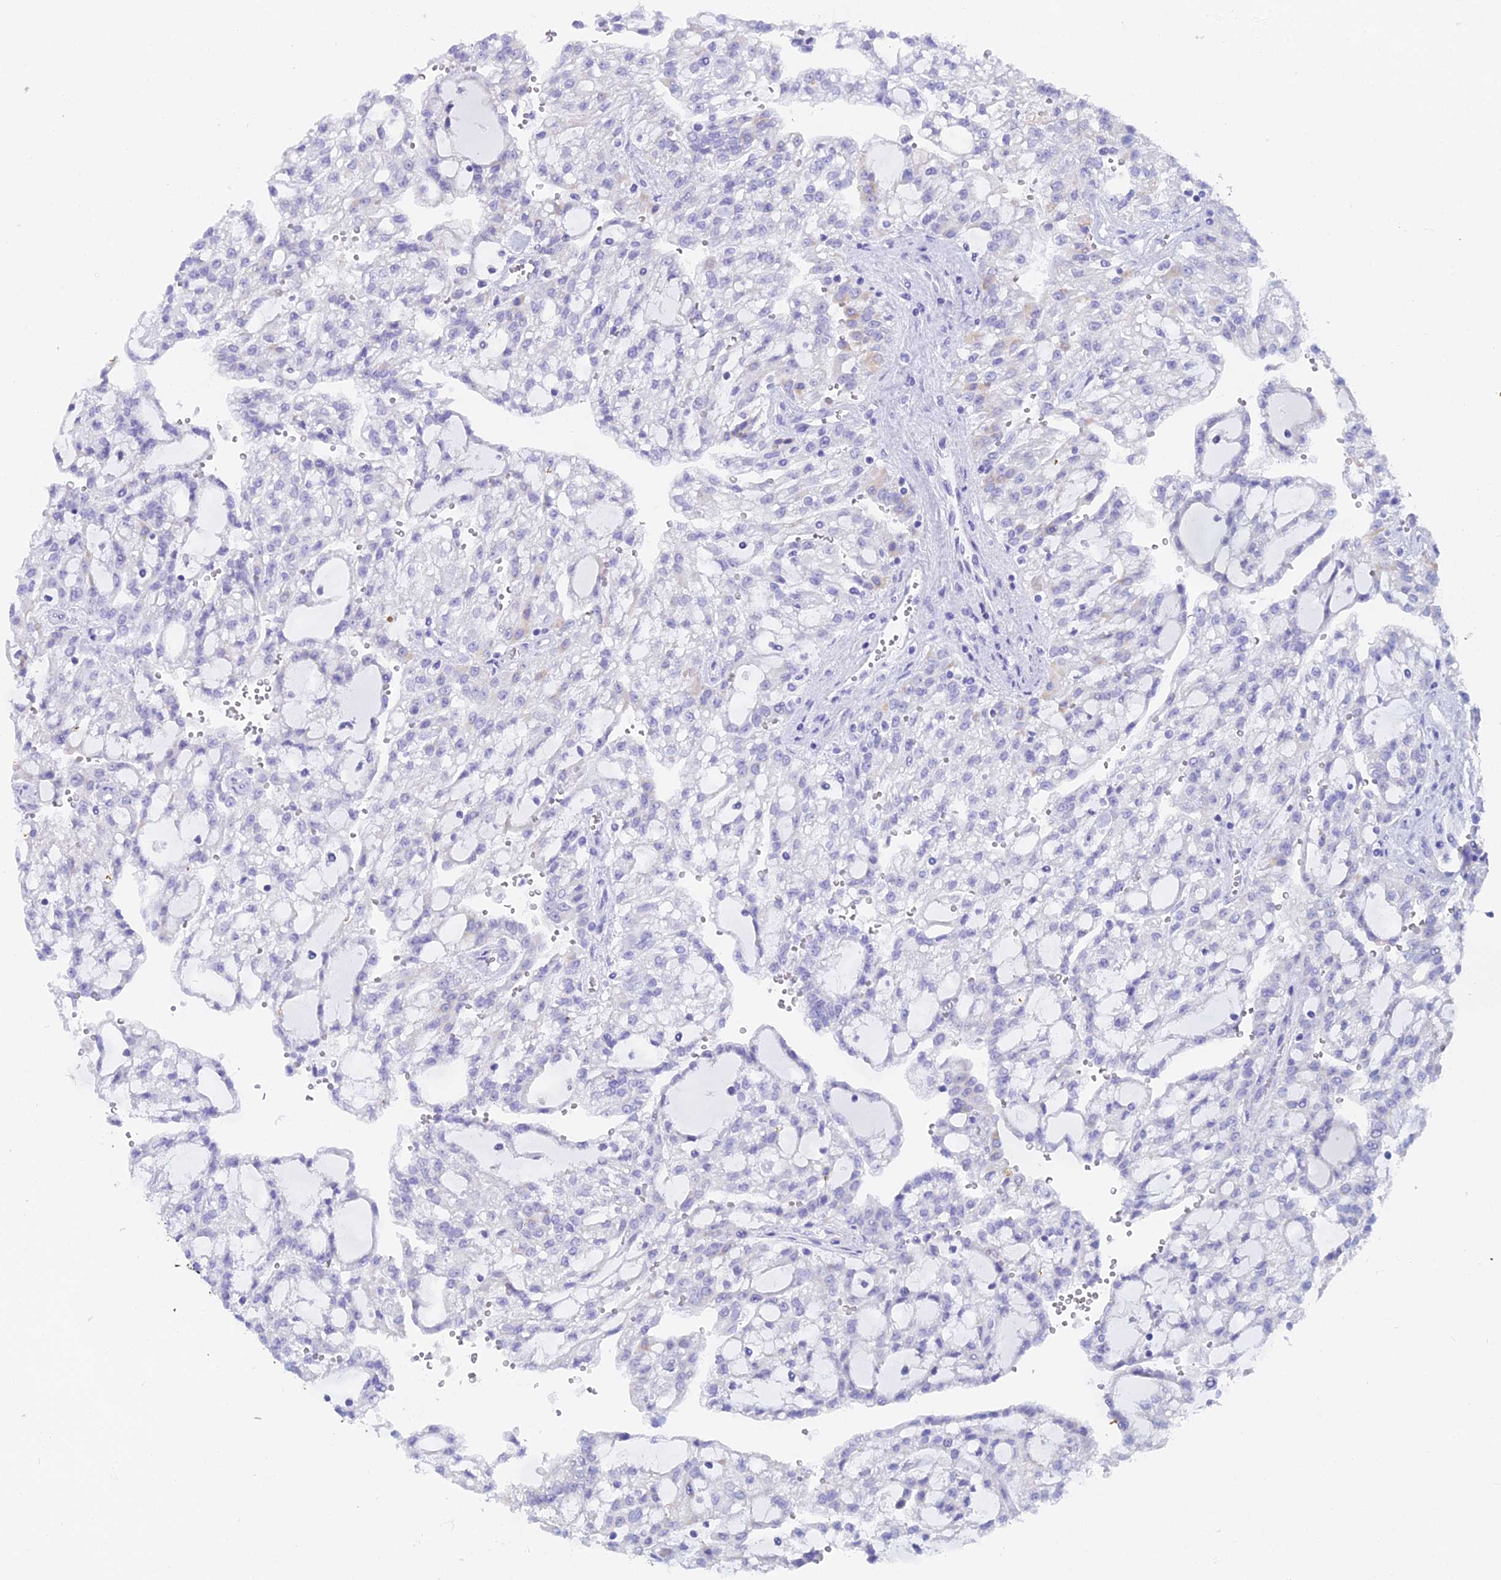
{"staining": {"intensity": "negative", "quantity": "none", "location": "none"}, "tissue": "renal cancer", "cell_type": "Tumor cells", "image_type": "cancer", "snomed": [{"axis": "morphology", "description": "Adenocarcinoma, NOS"}, {"axis": "topography", "description": "Kidney"}], "caption": "Adenocarcinoma (renal) was stained to show a protein in brown. There is no significant positivity in tumor cells. Brightfield microscopy of immunohistochemistry stained with DAB (3,3'-diaminobenzidine) (brown) and hematoxylin (blue), captured at high magnification.", "gene": "CGB2", "patient": {"sex": "male", "age": 63}}